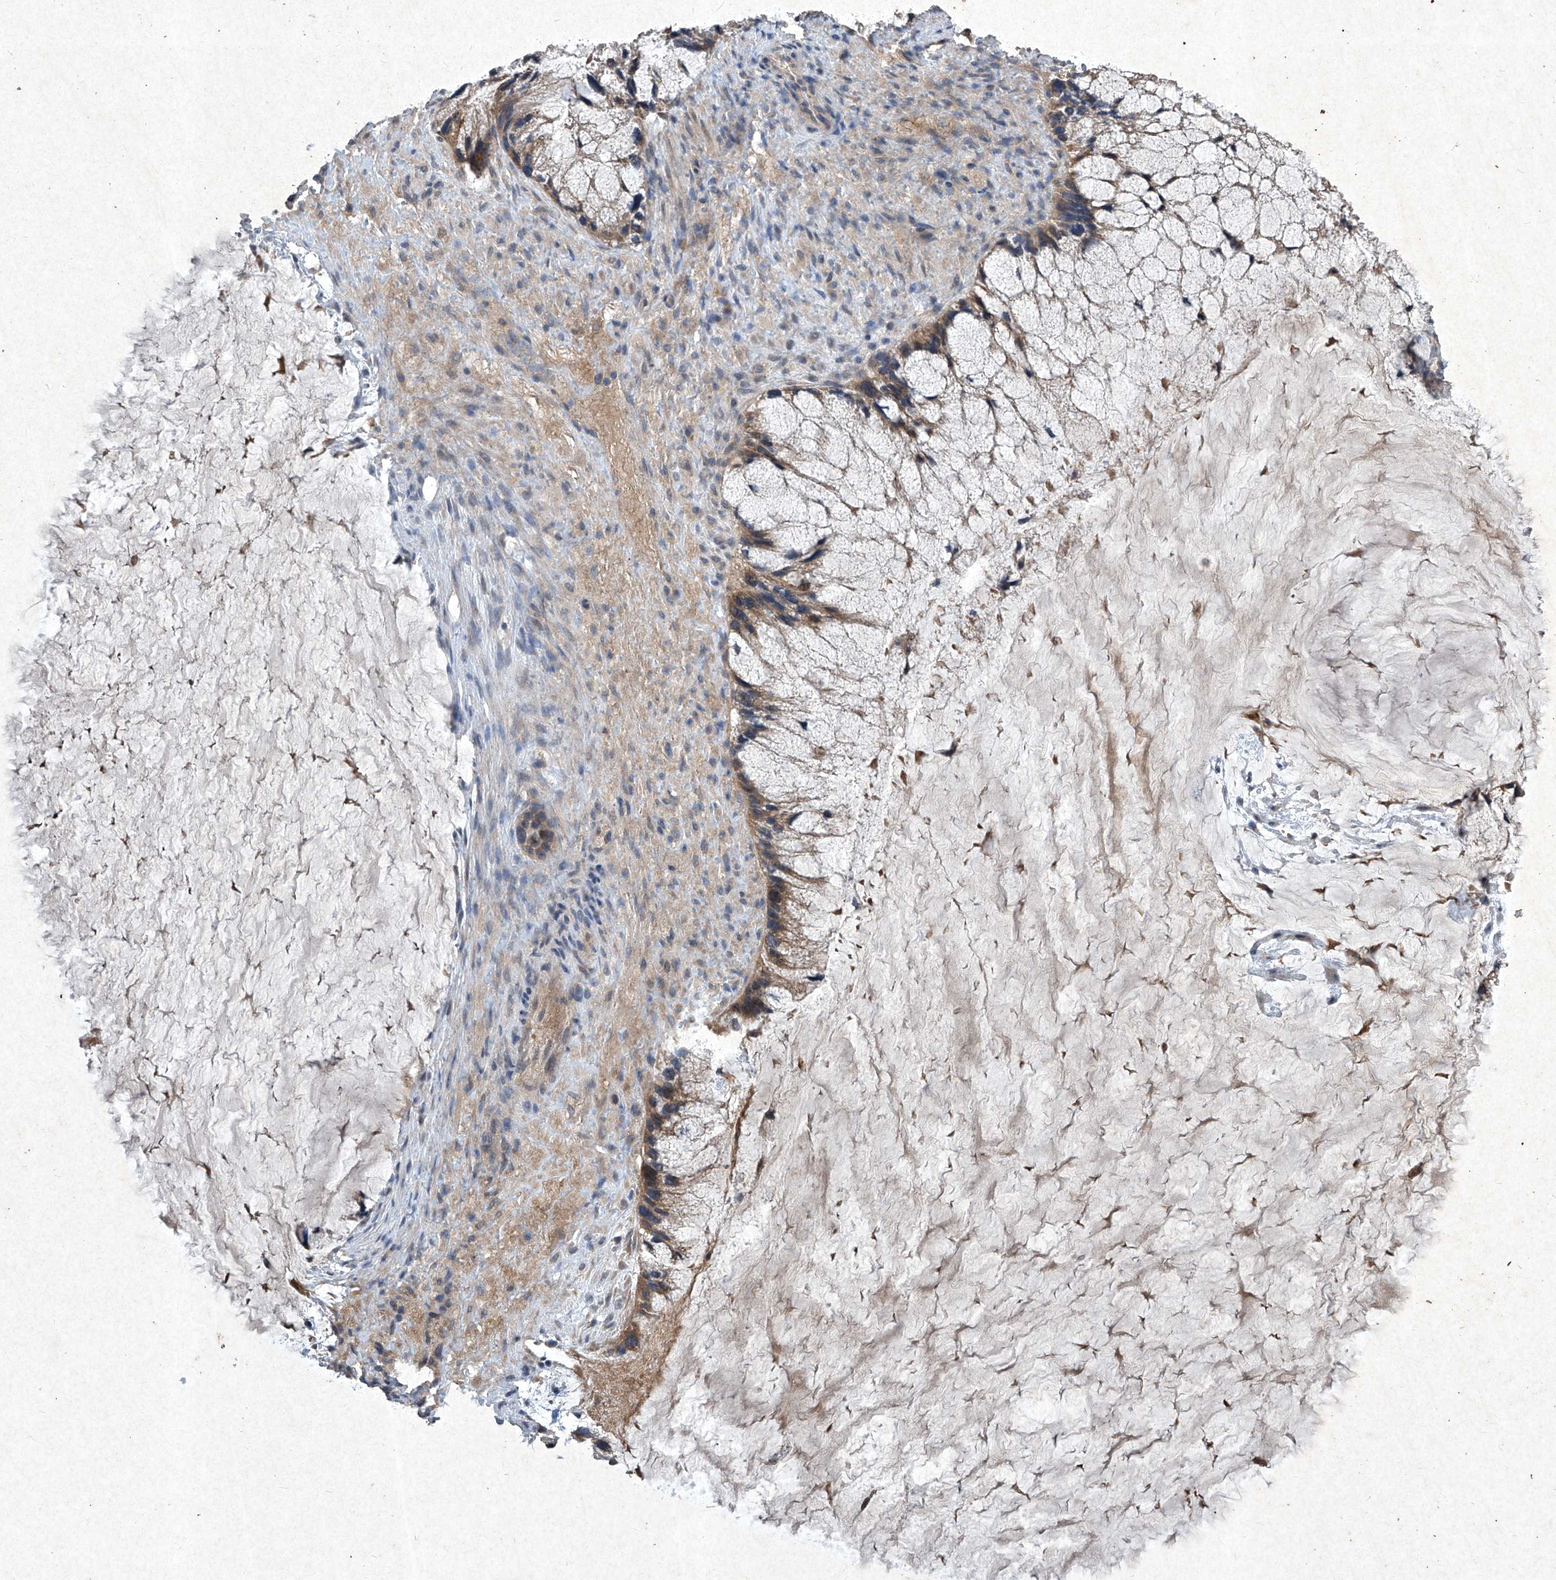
{"staining": {"intensity": "moderate", "quantity": "25%-75%", "location": "cytoplasmic/membranous"}, "tissue": "ovarian cancer", "cell_type": "Tumor cells", "image_type": "cancer", "snomed": [{"axis": "morphology", "description": "Cystadenocarcinoma, mucinous, NOS"}, {"axis": "topography", "description": "Ovary"}], "caption": "Ovarian cancer (mucinous cystadenocarcinoma) stained with DAB (3,3'-diaminobenzidine) immunohistochemistry displays medium levels of moderate cytoplasmic/membranous positivity in about 25%-75% of tumor cells.", "gene": "MED16", "patient": {"sex": "female", "age": 37}}